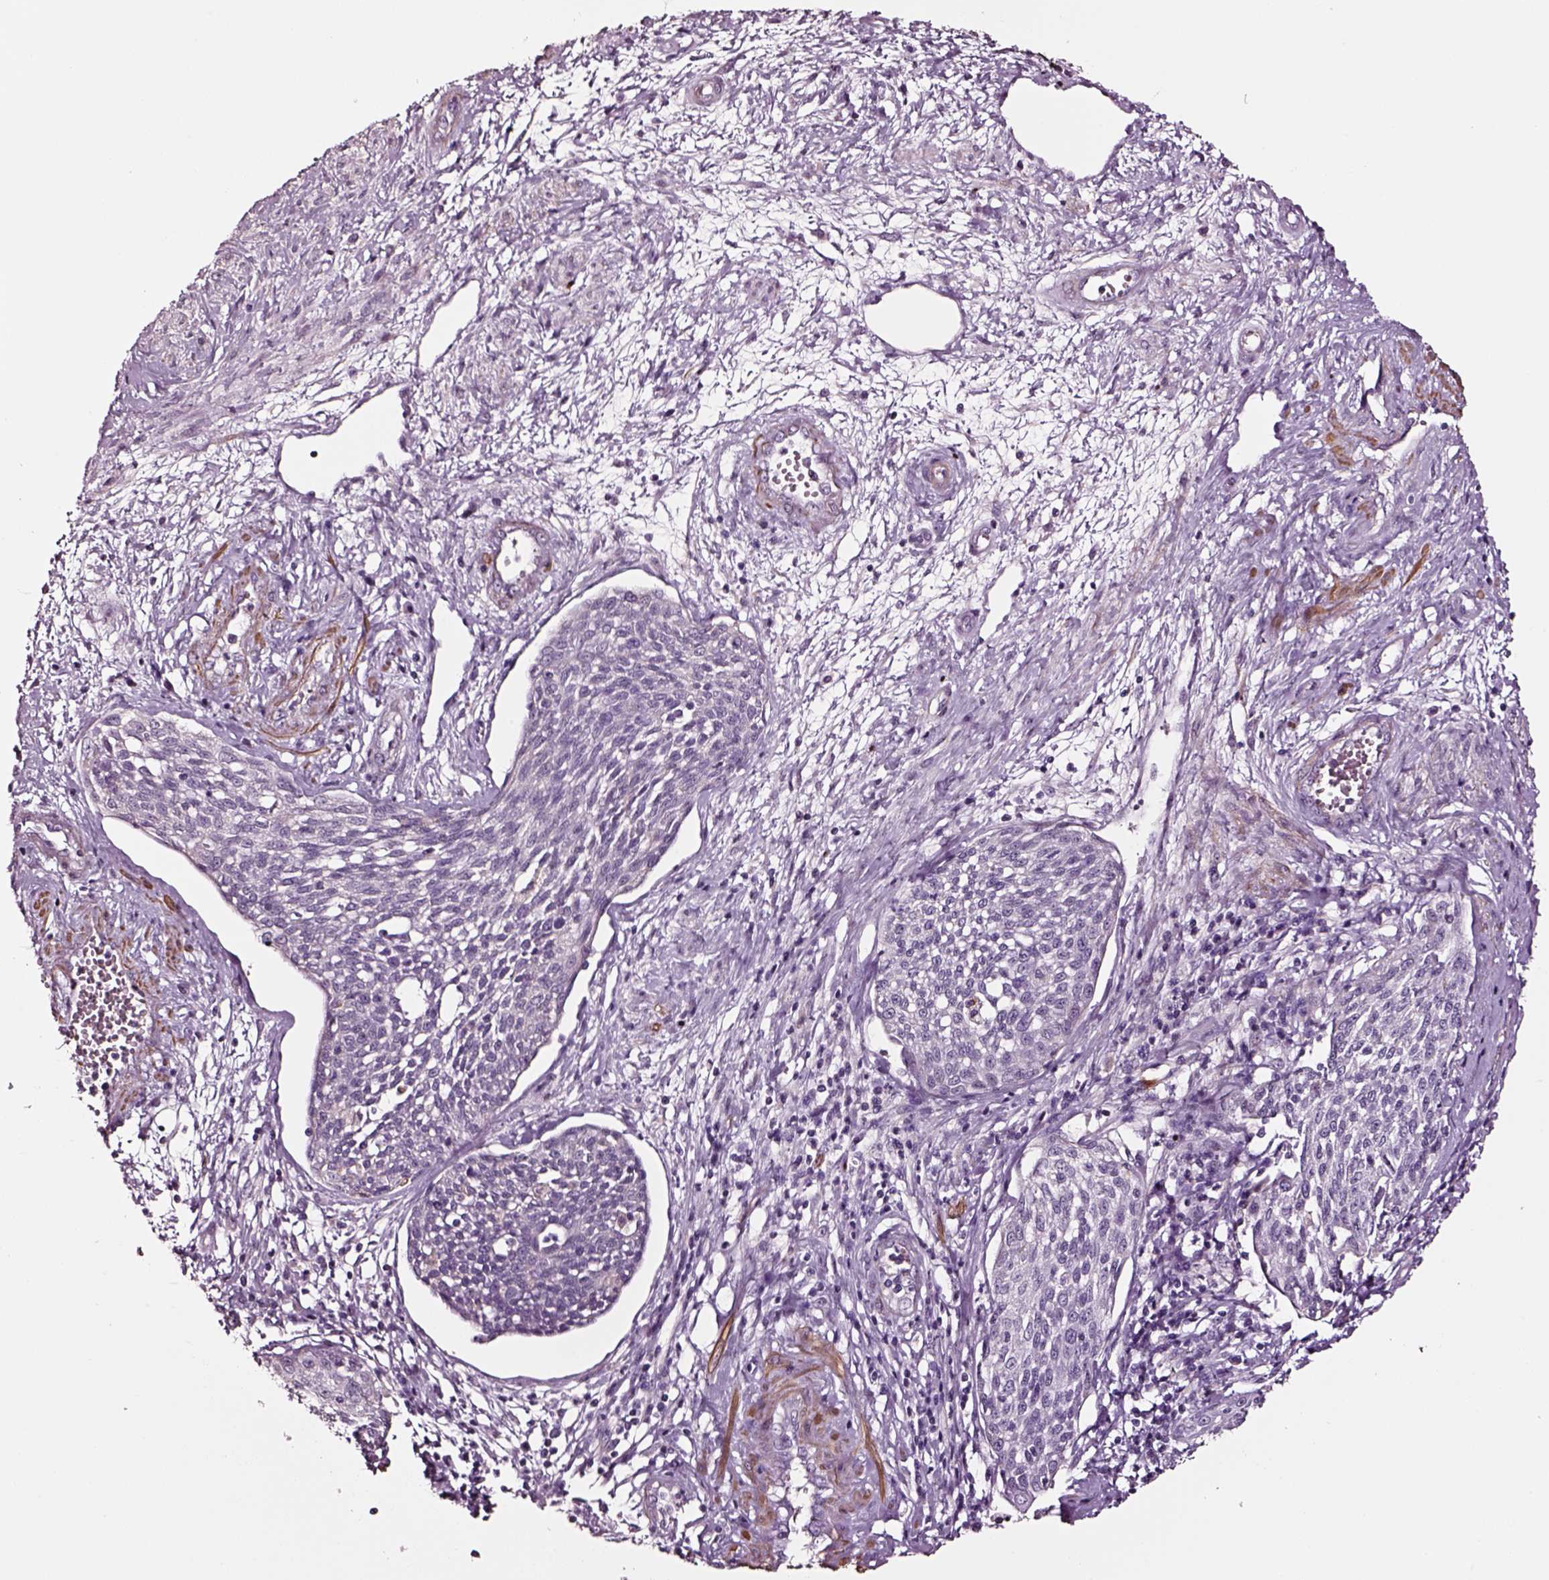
{"staining": {"intensity": "negative", "quantity": "none", "location": "none"}, "tissue": "cervical cancer", "cell_type": "Tumor cells", "image_type": "cancer", "snomed": [{"axis": "morphology", "description": "Squamous cell carcinoma, NOS"}, {"axis": "topography", "description": "Cervix"}], "caption": "High magnification brightfield microscopy of cervical cancer (squamous cell carcinoma) stained with DAB (3,3'-diaminobenzidine) (brown) and counterstained with hematoxylin (blue): tumor cells show no significant staining. Nuclei are stained in blue.", "gene": "SOX10", "patient": {"sex": "female", "age": 34}}